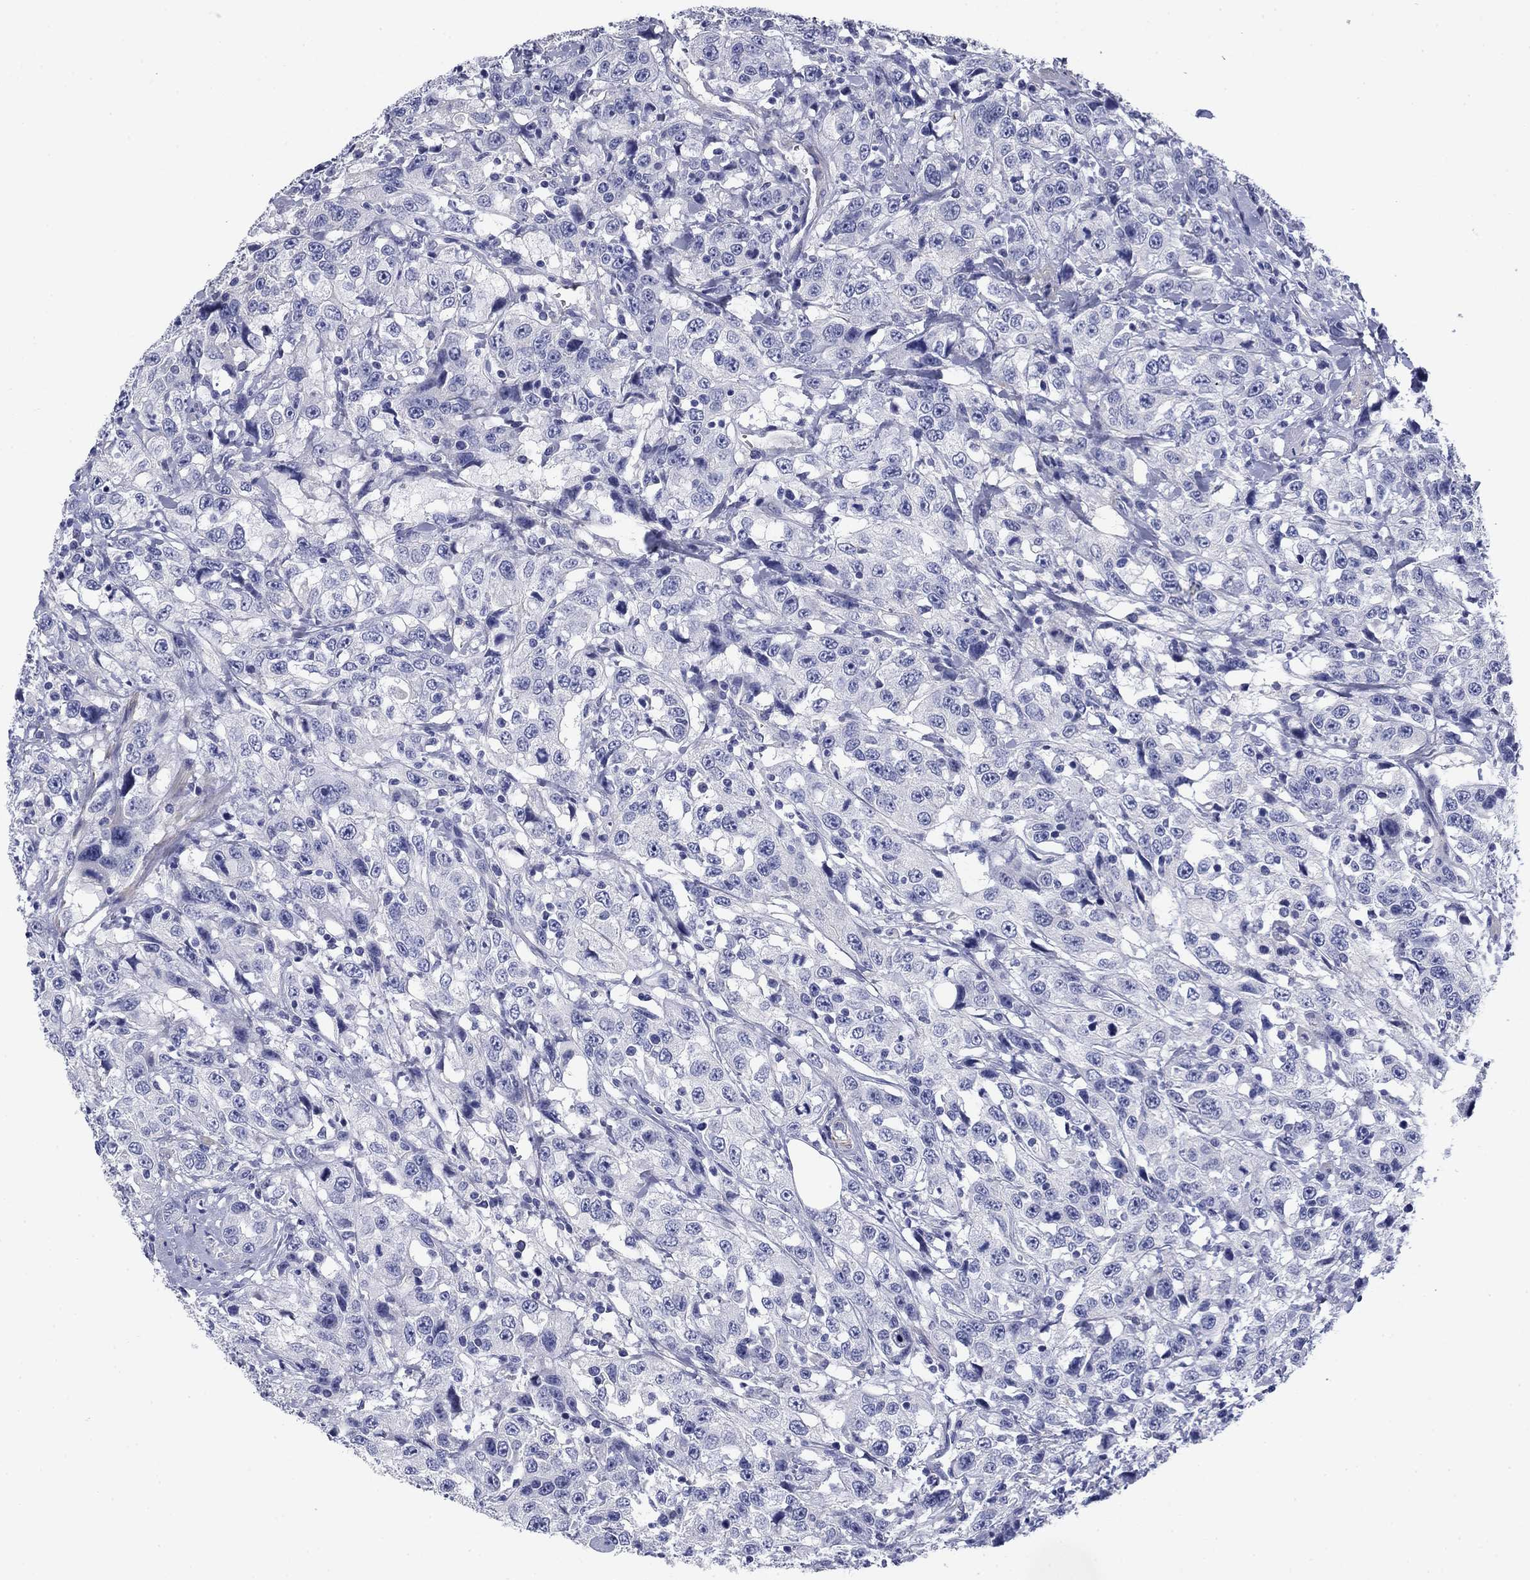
{"staining": {"intensity": "negative", "quantity": "none", "location": "none"}, "tissue": "urothelial cancer", "cell_type": "Tumor cells", "image_type": "cancer", "snomed": [{"axis": "morphology", "description": "Urothelial carcinoma, NOS"}, {"axis": "morphology", "description": "Urothelial carcinoma, High grade"}, {"axis": "topography", "description": "Urinary bladder"}], "caption": "Immunohistochemistry image of neoplastic tissue: human urothelial carcinoma (high-grade) stained with DAB (3,3'-diaminobenzidine) demonstrates no significant protein expression in tumor cells.", "gene": "PRKCG", "patient": {"sex": "female", "age": 73}}